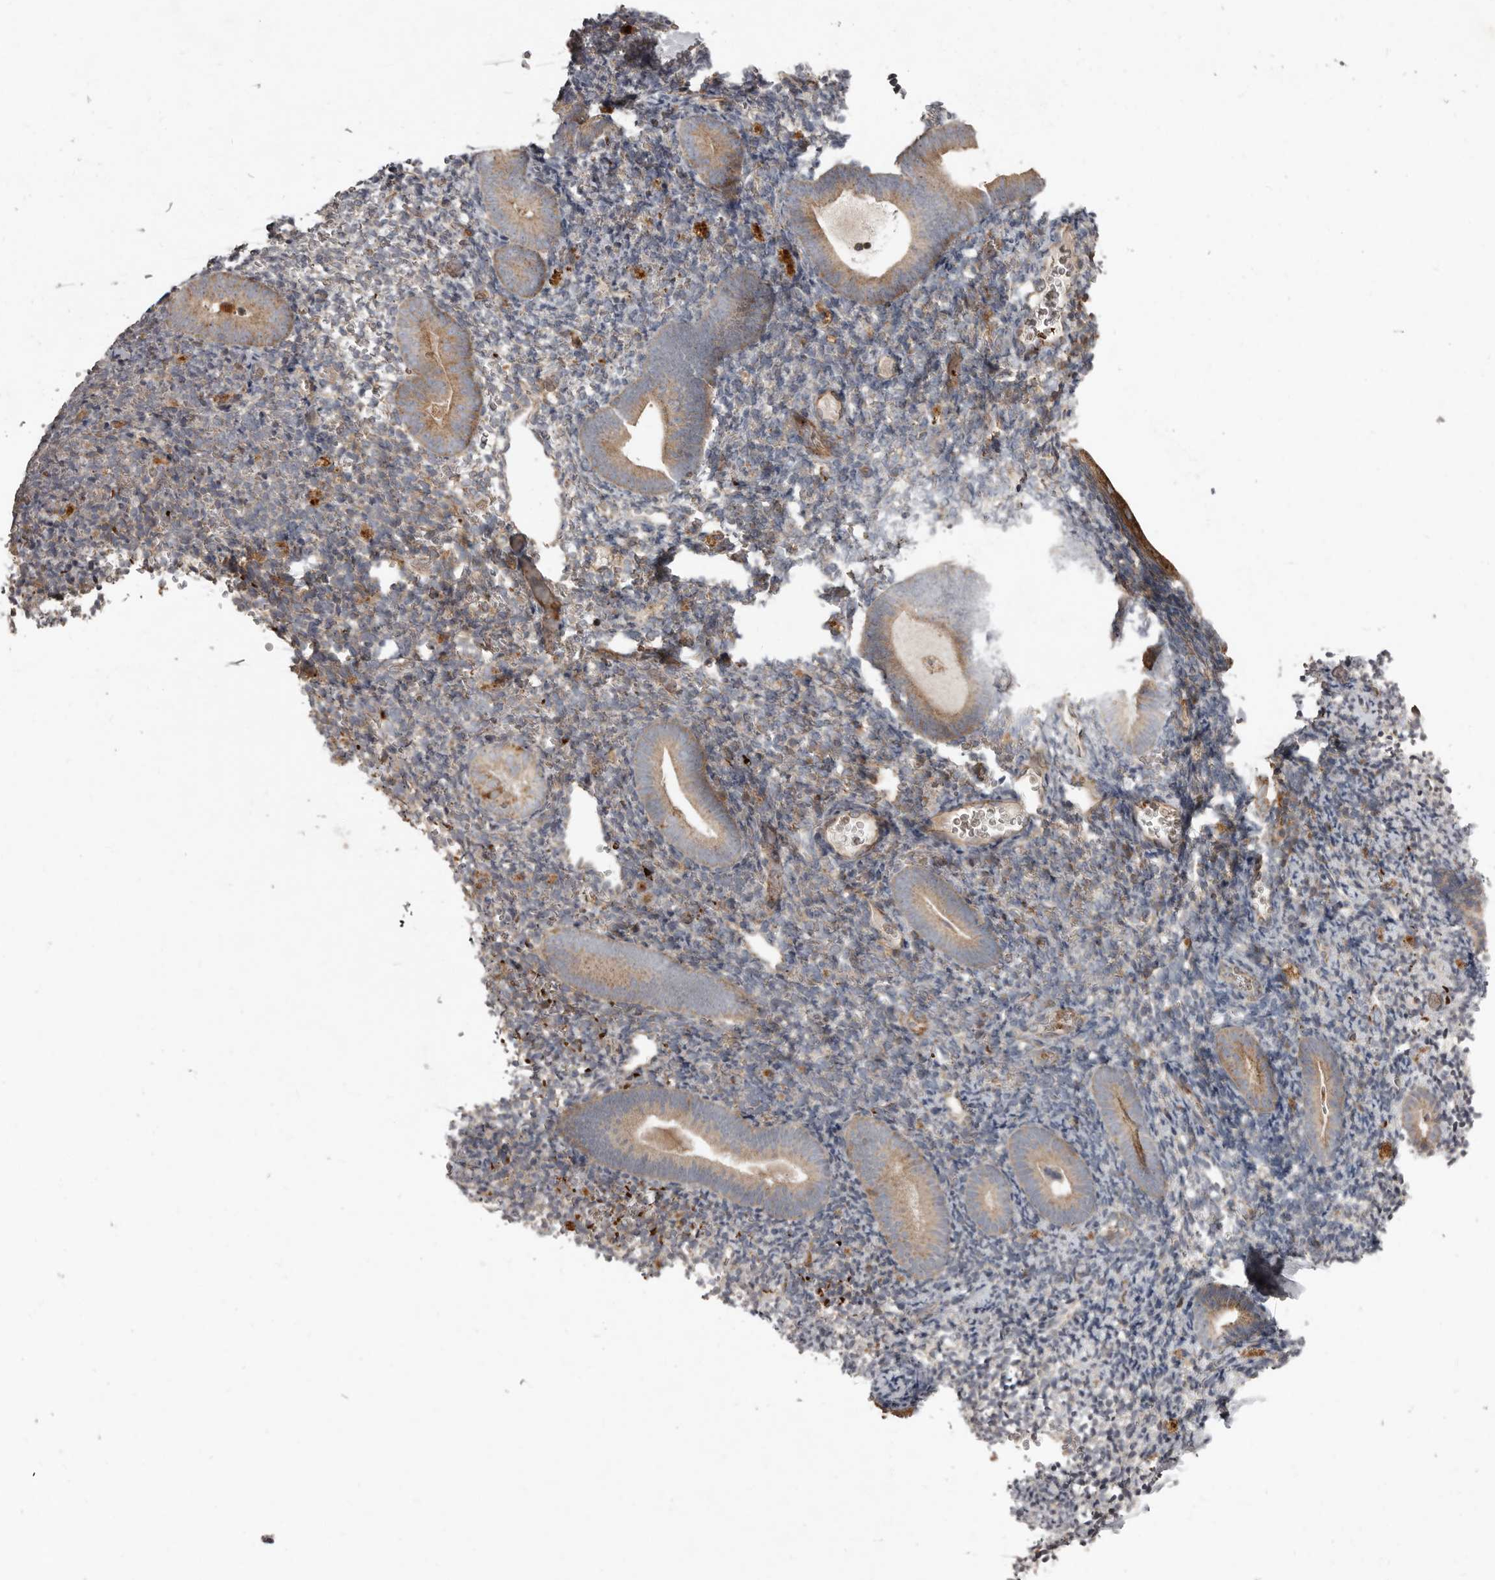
{"staining": {"intensity": "moderate", "quantity": "25%-75%", "location": "cytoplasmic/membranous"}, "tissue": "endometrium", "cell_type": "Cells in endometrial stroma", "image_type": "normal", "snomed": [{"axis": "morphology", "description": "Normal tissue, NOS"}, {"axis": "topography", "description": "Endometrium"}], "caption": "About 25%-75% of cells in endometrial stroma in benign human endometrium reveal moderate cytoplasmic/membranous protein staining as visualized by brown immunohistochemical staining.", "gene": "FBXO31", "patient": {"sex": "female", "age": 51}}